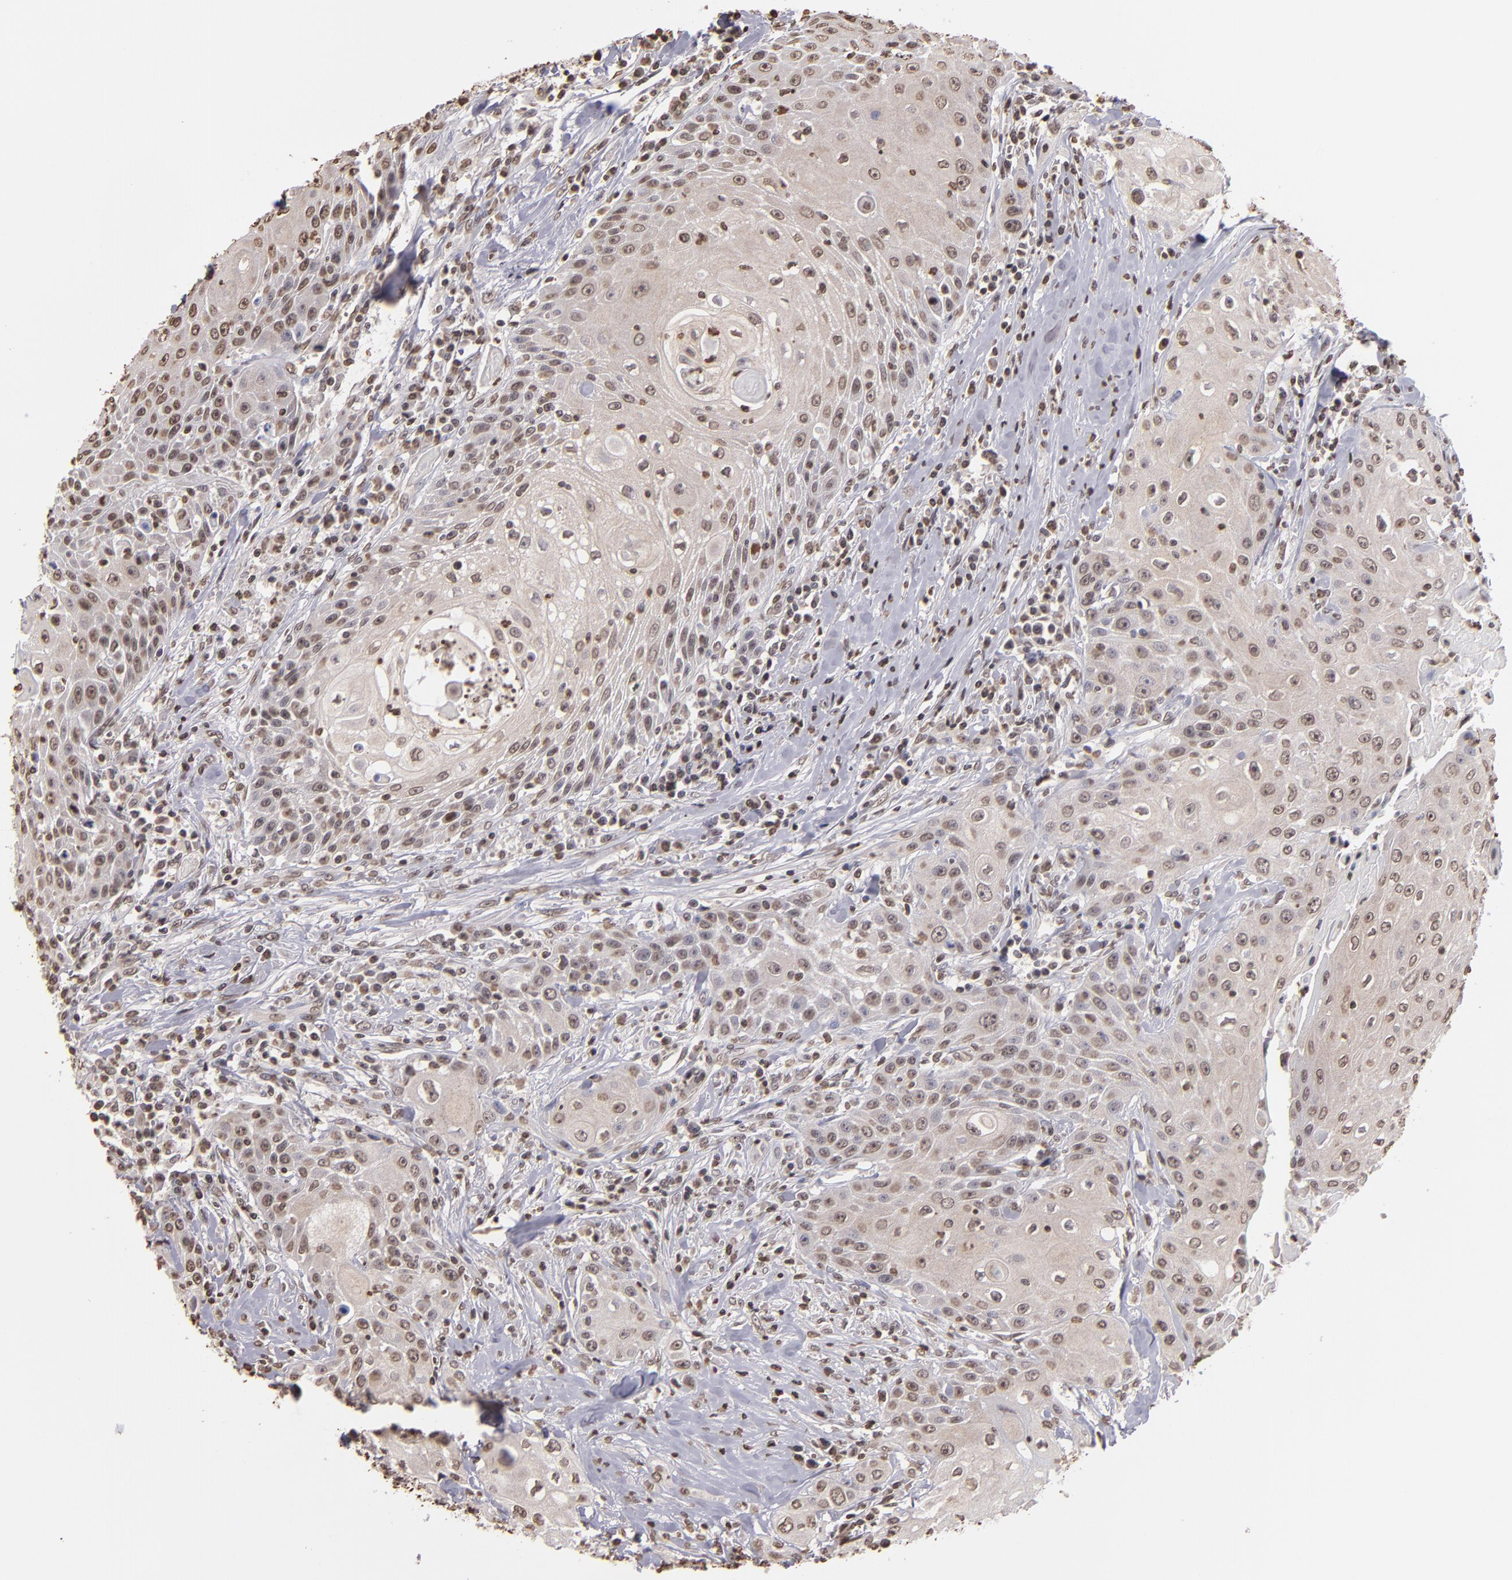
{"staining": {"intensity": "weak", "quantity": "<25%", "location": "nuclear"}, "tissue": "head and neck cancer", "cell_type": "Tumor cells", "image_type": "cancer", "snomed": [{"axis": "morphology", "description": "Squamous cell carcinoma, NOS"}, {"axis": "topography", "description": "Oral tissue"}, {"axis": "topography", "description": "Head-Neck"}], "caption": "This is an immunohistochemistry (IHC) histopathology image of head and neck cancer. There is no staining in tumor cells.", "gene": "LBX1", "patient": {"sex": "female", "age": 82}}